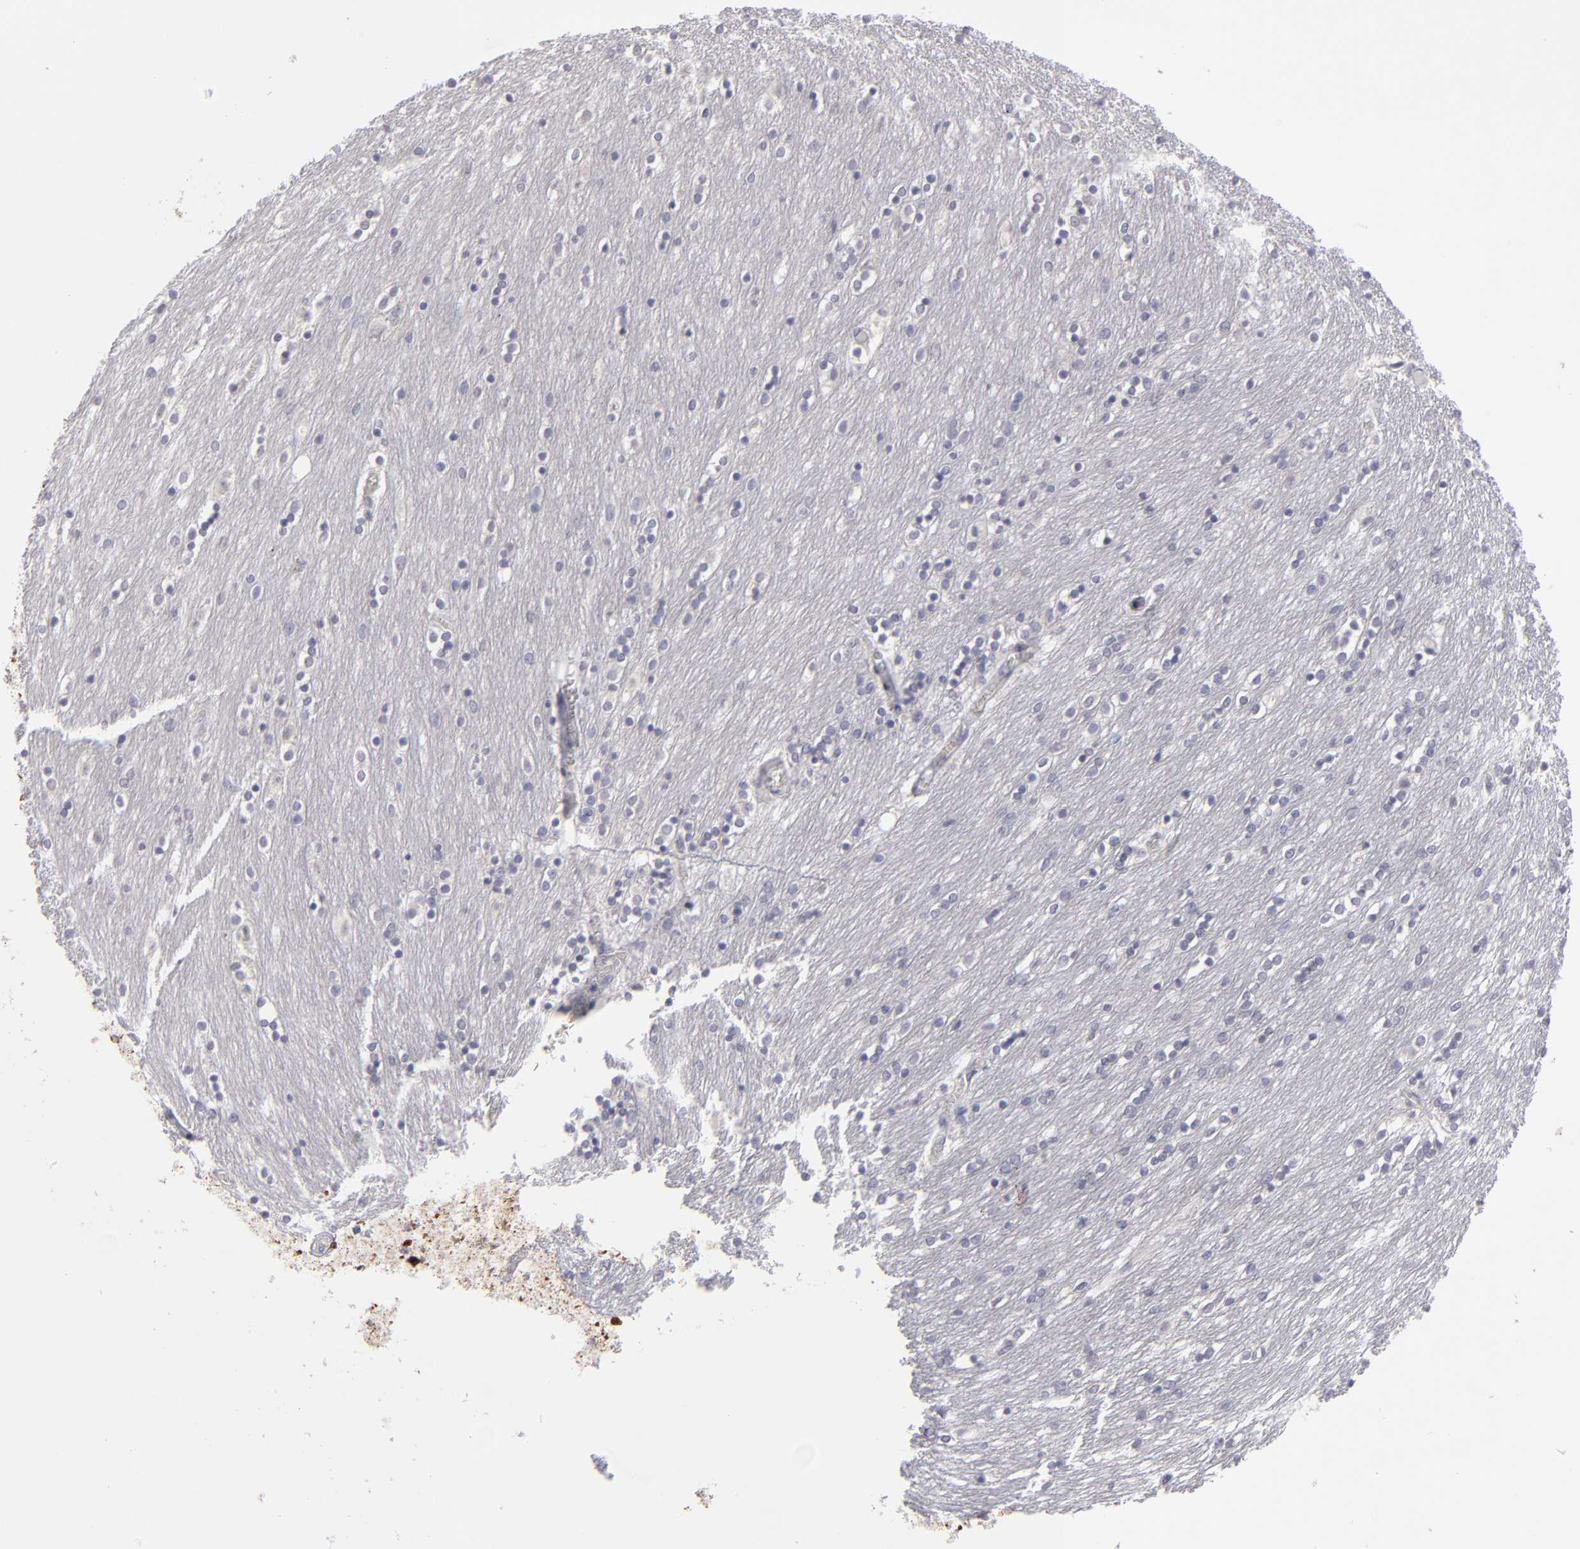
{"staining": {"intensity": "negative", "quantity": "none", "location": "none"}, "tissue": "caudate", "cell_type": "Glial cells", "image_type": "normal", "snomed": [{"axis": "morphology", "description": "Normal tissue, NOS"}, {"axis": "topography", "description": "Lateral ventricle wall"}], "caption": "DAB immunohistochemical staining of benign caudate reveals no significant expression in glial cells.", "gene": "ZNF175", "patient": {"sex": "female", "age": 54}}